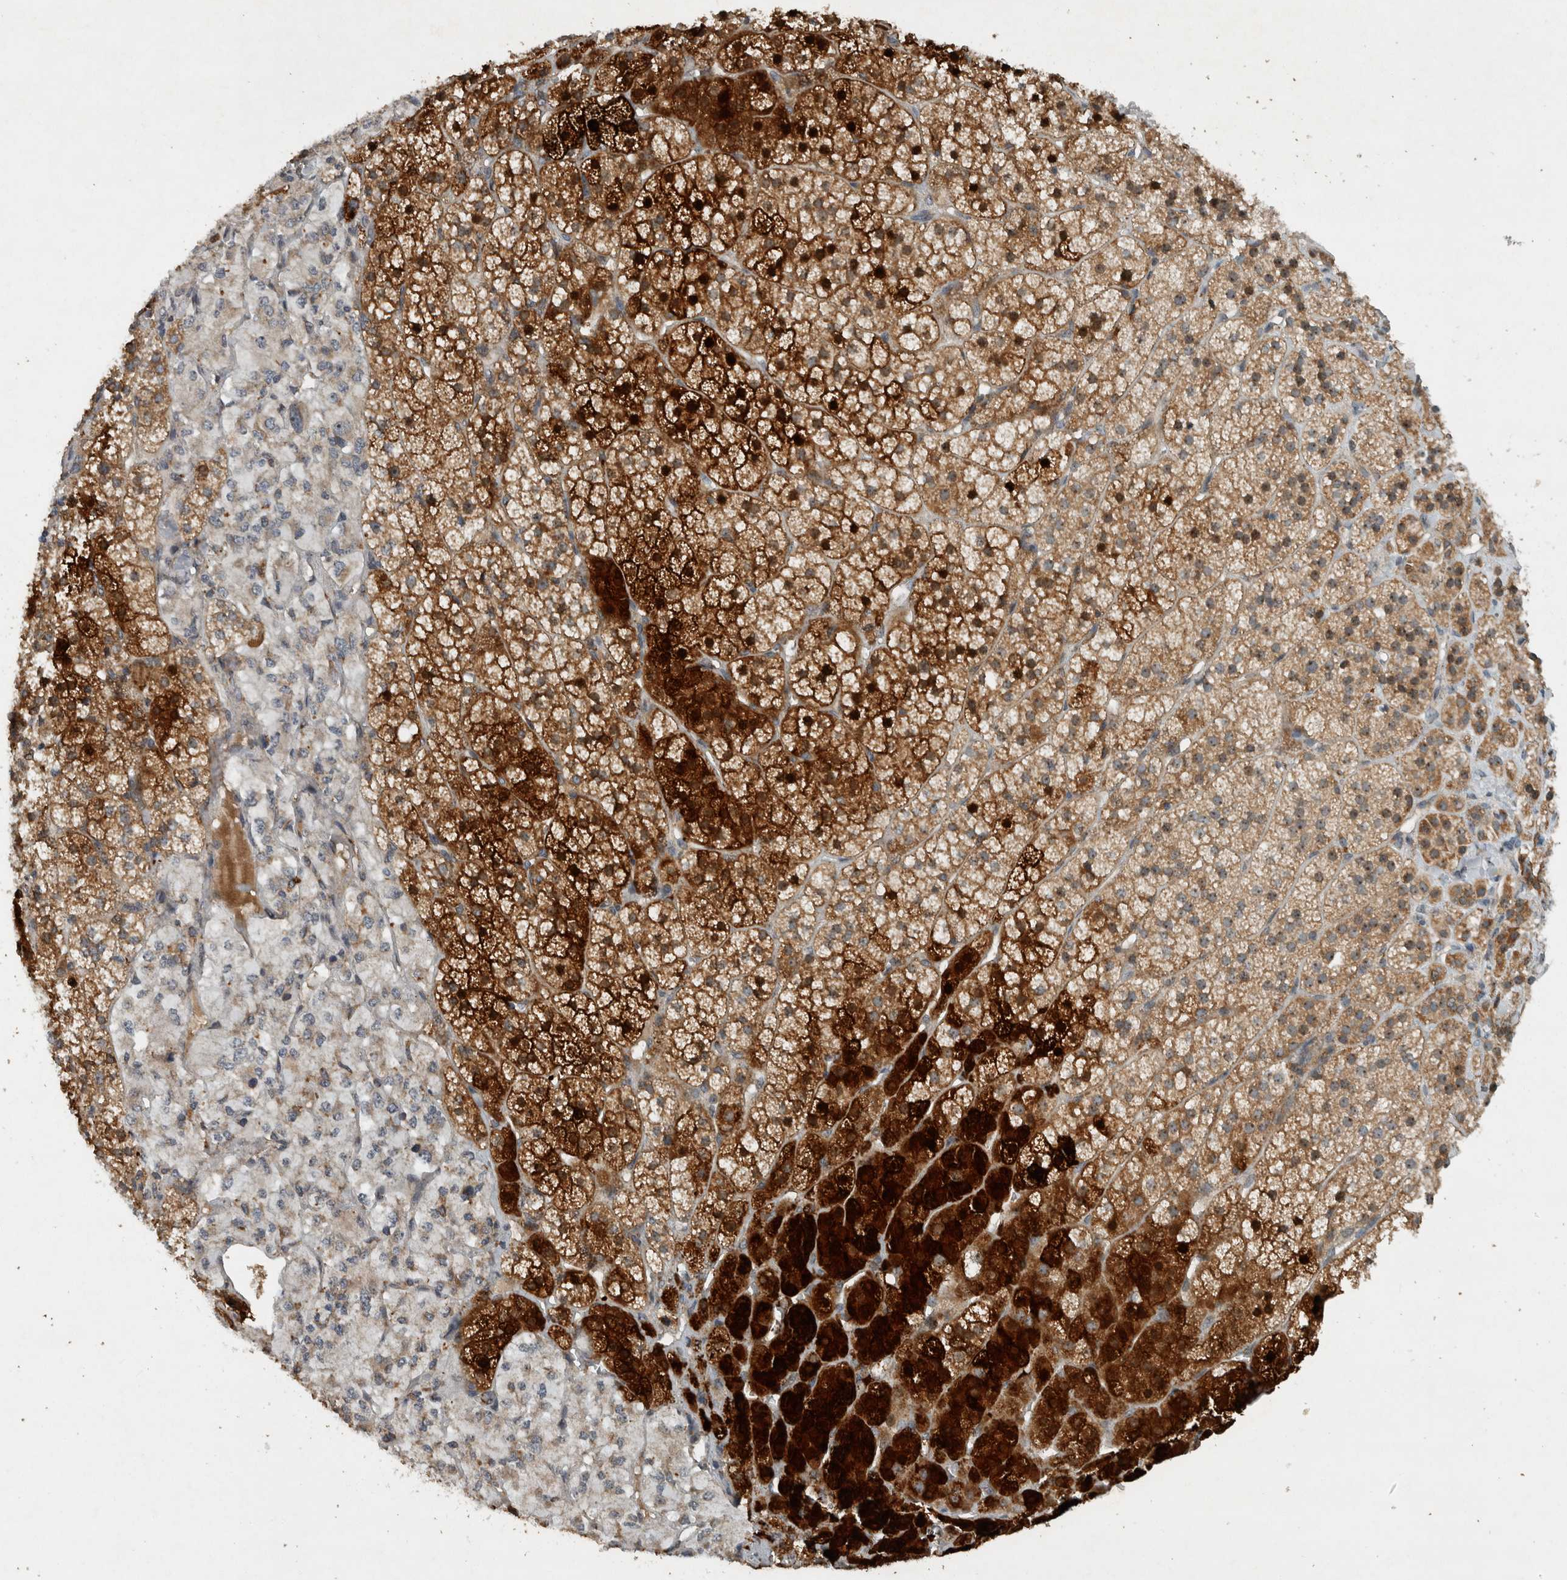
{"staining": {"intensity": "strong", "quantity": ">75%", "location": "cytoplasmic/membranous,nuclear"}, "tissue": "adrenal gland", "cell_type": "Glandular cells", "image_type": "normal", "snomed": [{"axis": "morphology", "description": "Normal tissue, NOS"}, {"axis": "topography", "description": "Adrenal gland"}], "caption": "Immunohistochemical staining of normal human adrenal gland displays high levels of strong cytoplasmic/membranous,nuclear positivity in about >75% of glandular cells. The staining was performed using DAB (3,3'-diaminobenzidine) to visualize the protein expression in brown, while the nuclei were stained in blue with hematoxylin (Magnification: 20x).", "gene": "GPR137B", "patient": {"sex": "female", "age": 44}}